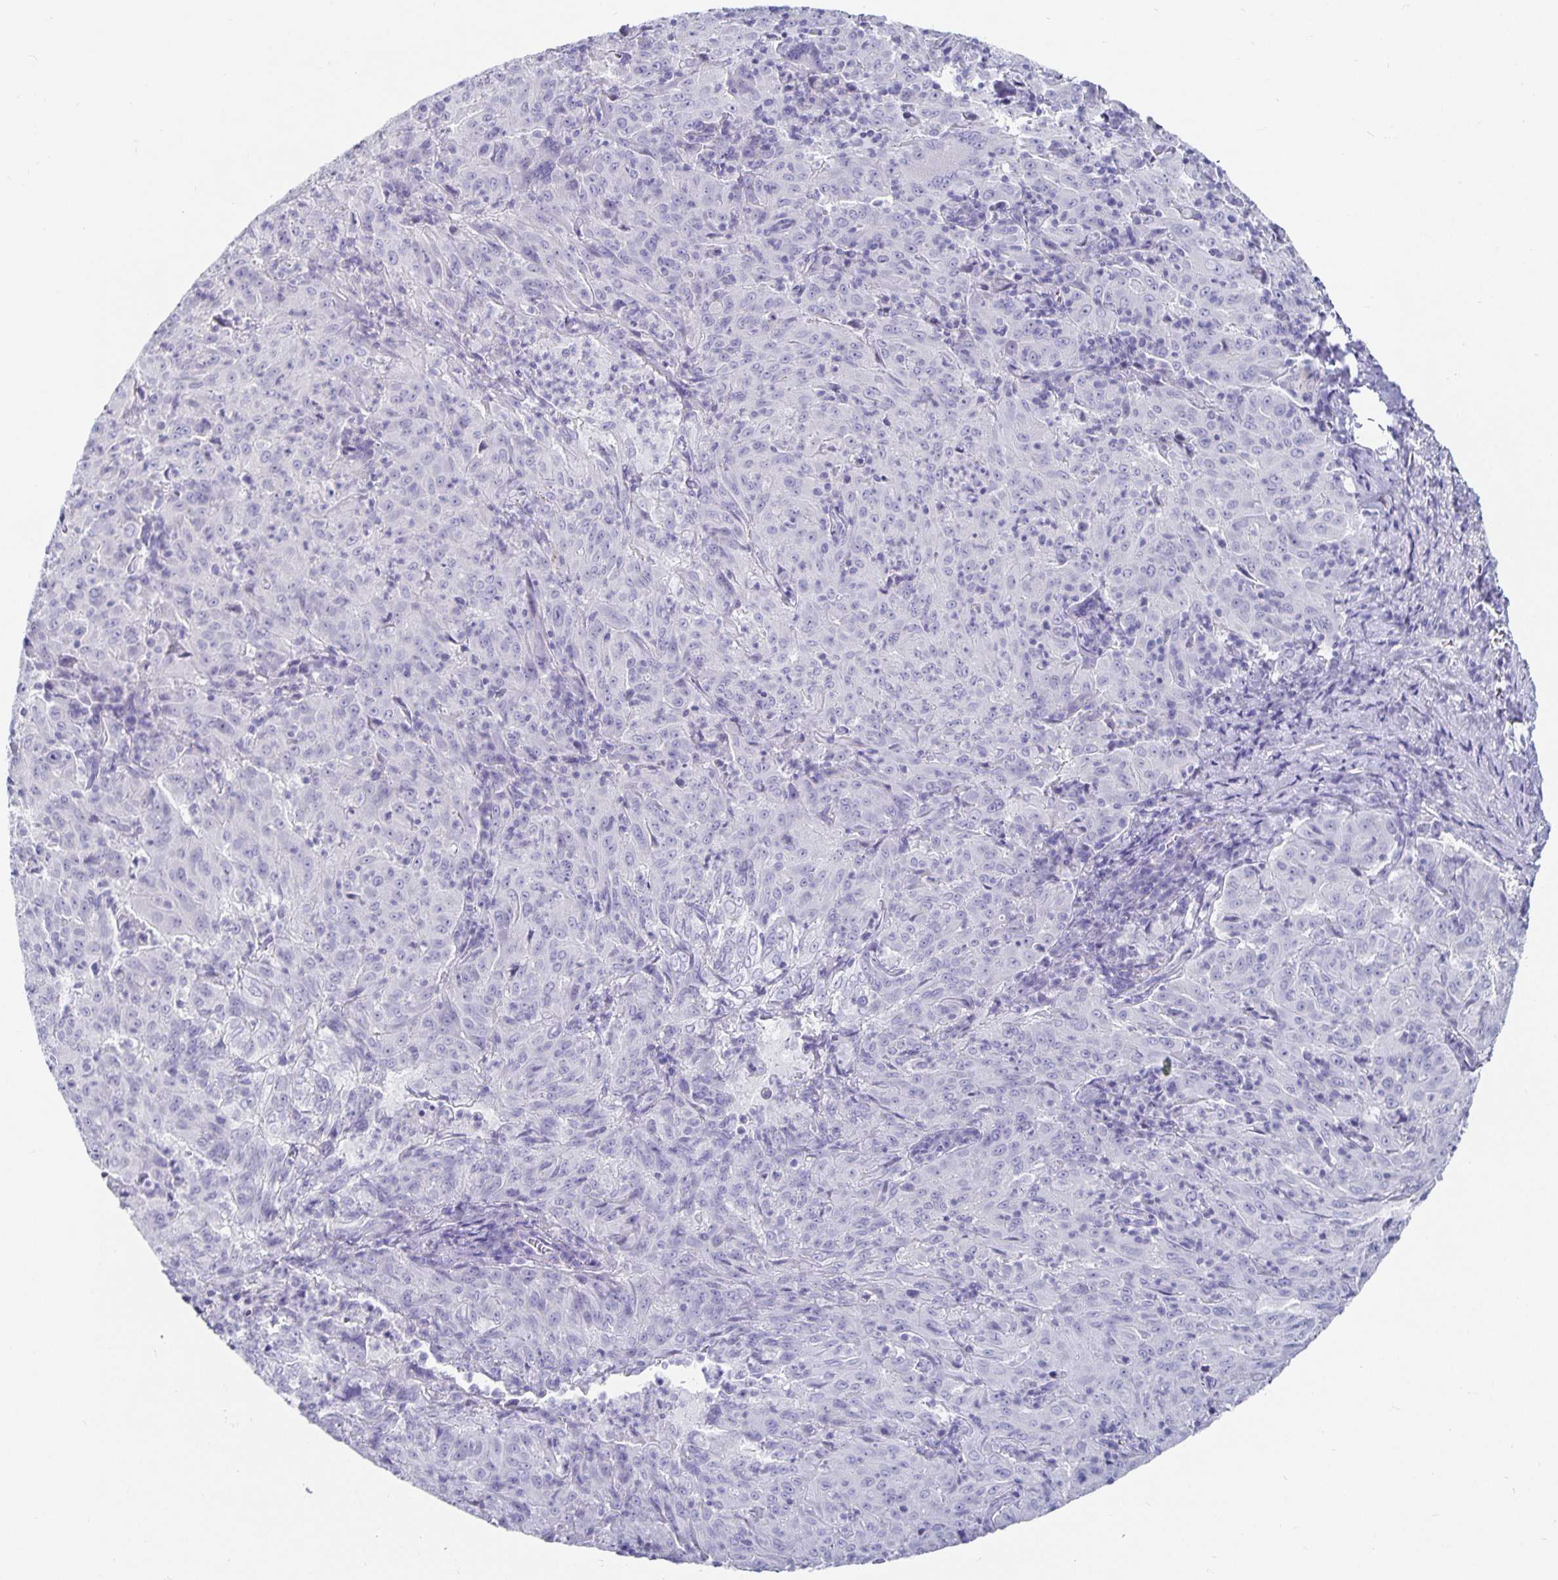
{"staining": {"intensity": "negative", "quantity": "none", "location": "none"}, "tissue": "pancreatic cancer", "cell_type": "Tumor cells", "image_type": "cancer", "snomed": [{"axis": "morphology", "description": "Adenocarcinoma, NOS"}, {"axis": "topography", "description": "Pancreas"}], "caption": "Image shows no significant protein positivity in tumor cells of pancreatic adenocarcinoma.", "gene": "CHGA", "patient": {"sex": "male", "age": 63}}